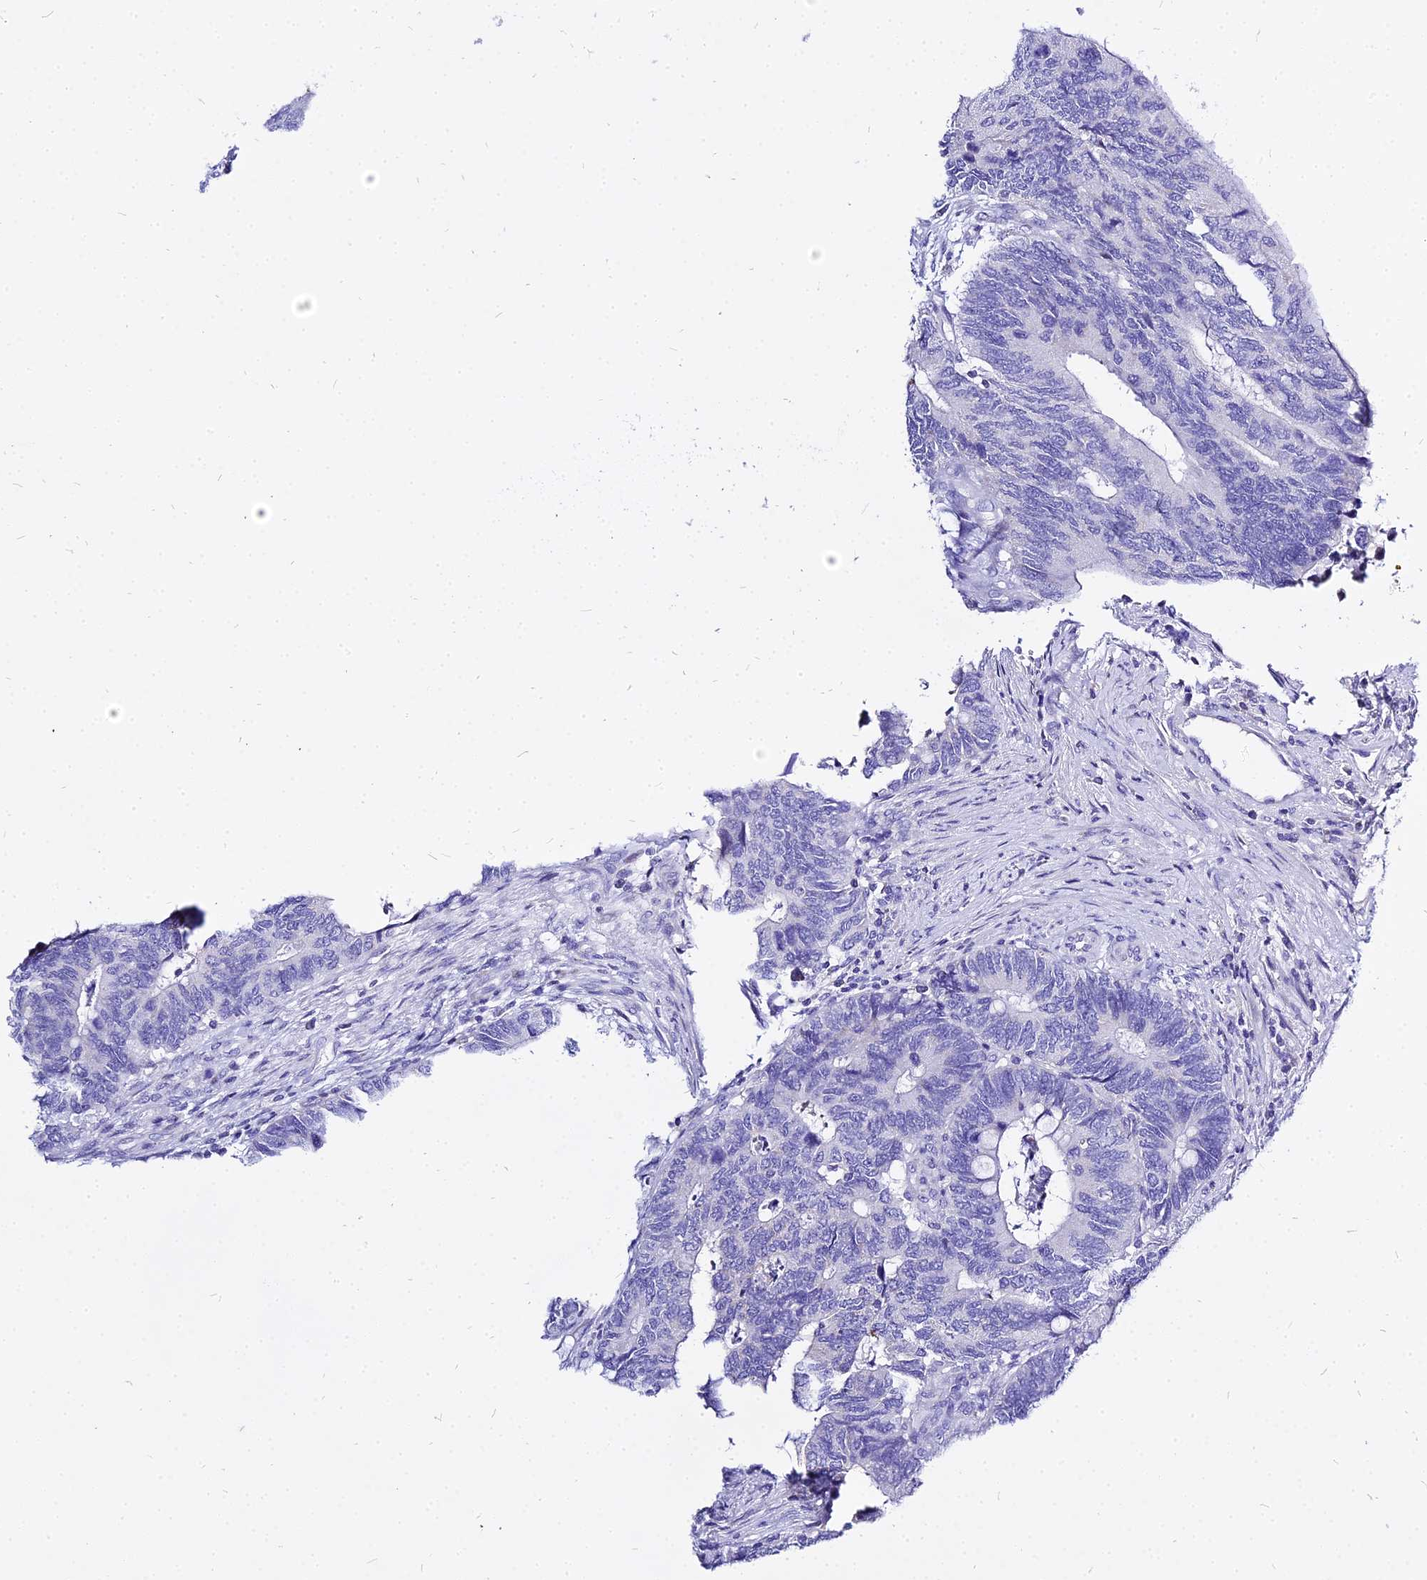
{"staining": {"intensity": "negative", "quantity": "none", "location": "none"}, "tissue": "colorectal cancer", "cell_type": "Tumor cells", "image_type": "cancer", "snomed": [{"axis": "morphology", "description": "Adenocarcinoma, NOS"}, {"axis": "topography", "description": "Colon"}], "caption": "High magnification brightfield microscopy of colorectal adenocarcinoma stained with DAB (3,3'-diaminobenzidine) (brown) and counterstained with hematoxylin (blue): tumor cells show no significant expression.", "gene": "CARD18", "patient": {"sex": "male", "age": 87}}